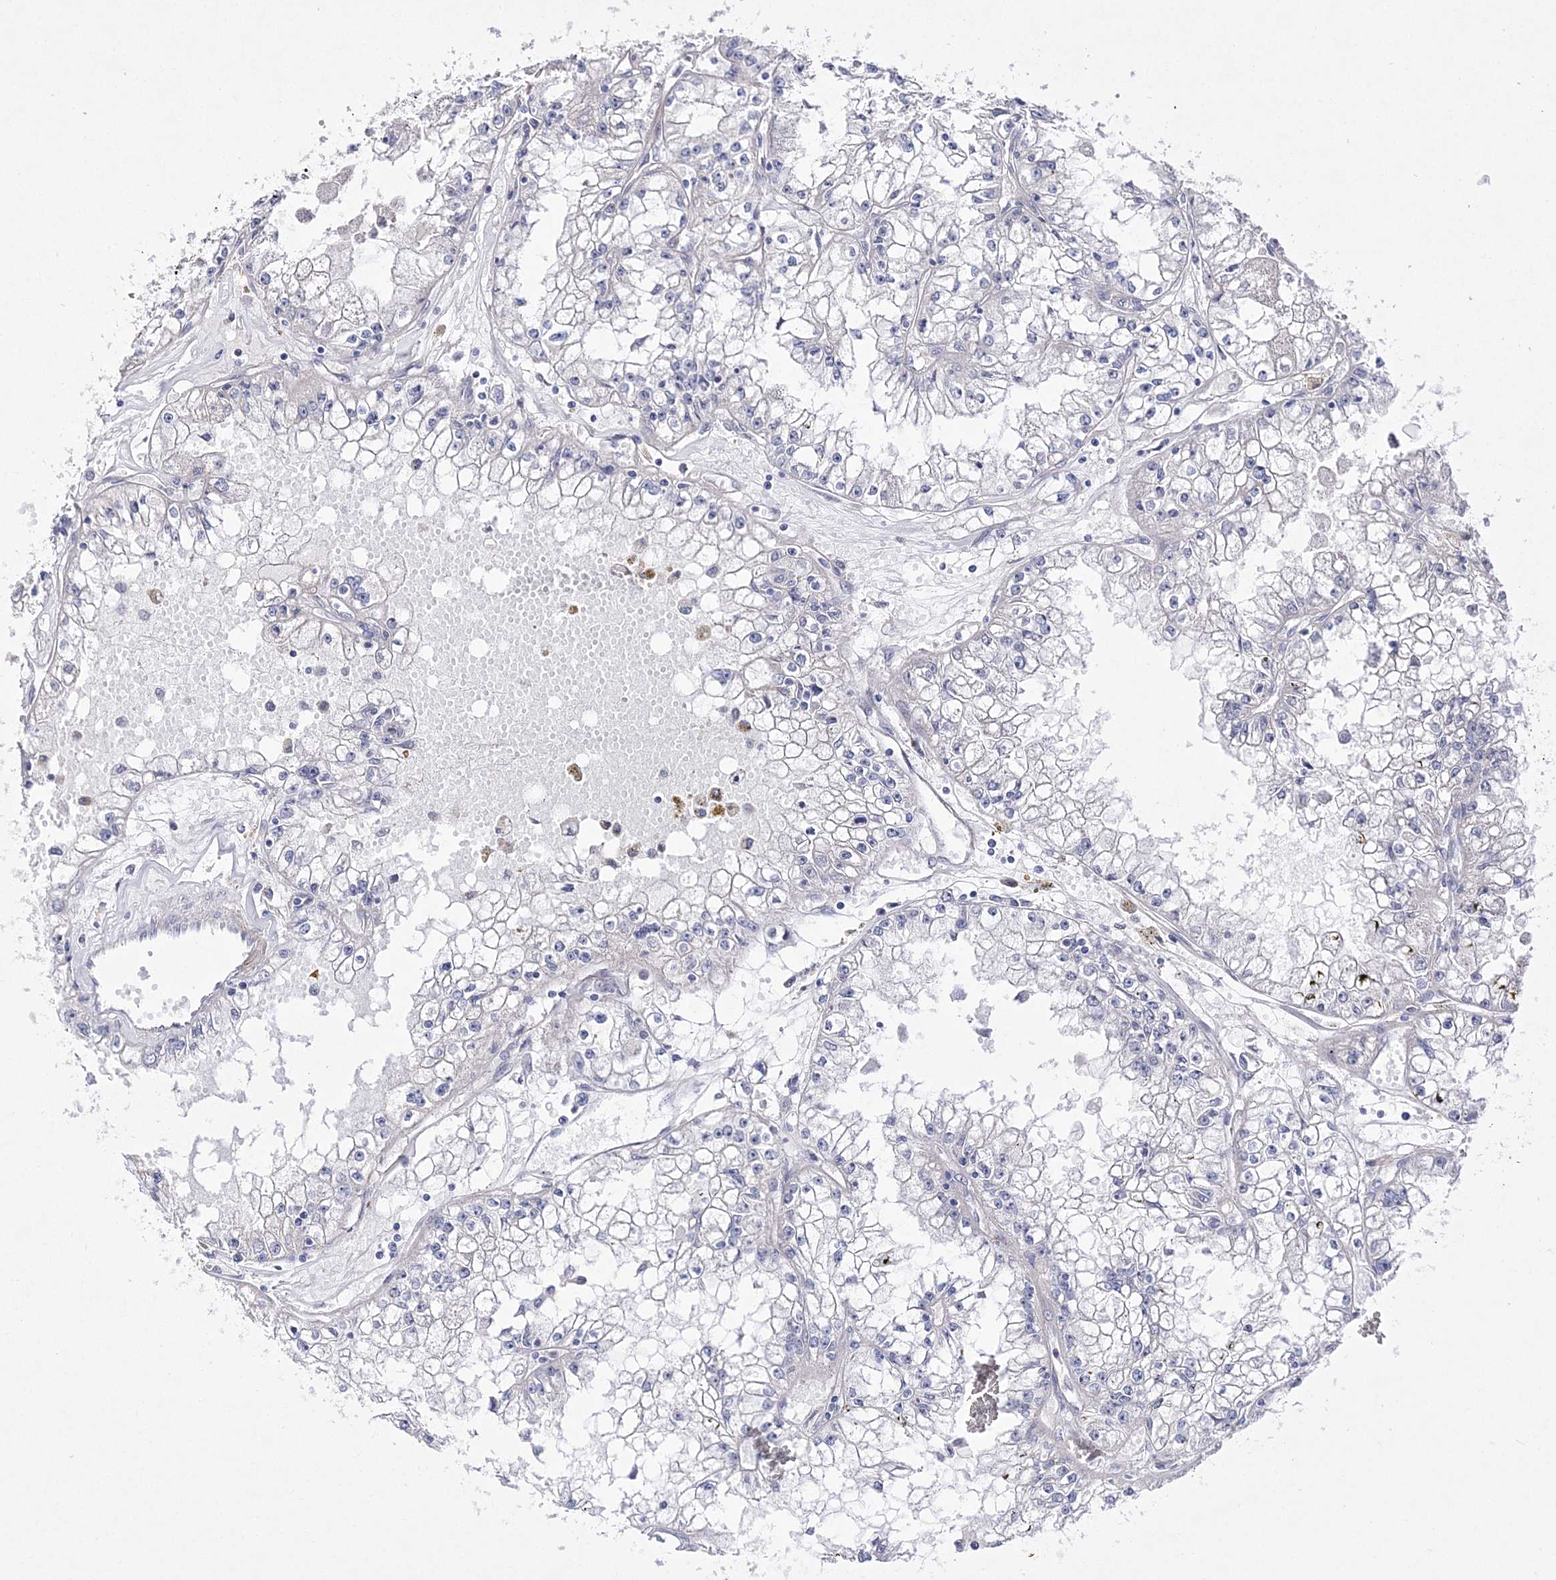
{"staining": {"intensity": "negative", "quantity": "none", "location": "none"}, "tissue": "renal cancer", "cell_type": "Tumor cells", "image_type": "cancer", "snomed": [{"axis": "morphology", "description": "Adenocarcinoma, NOS"}, {"axis": "topography", "description": "Kidney"}], "caption": "Immunohistochemical staining of renal cancer (adenocarcinoma) demonstrates no significant staining in tumor cells.", "gene": "ANO1", "patient": {"sex": "male", "age": 56}}